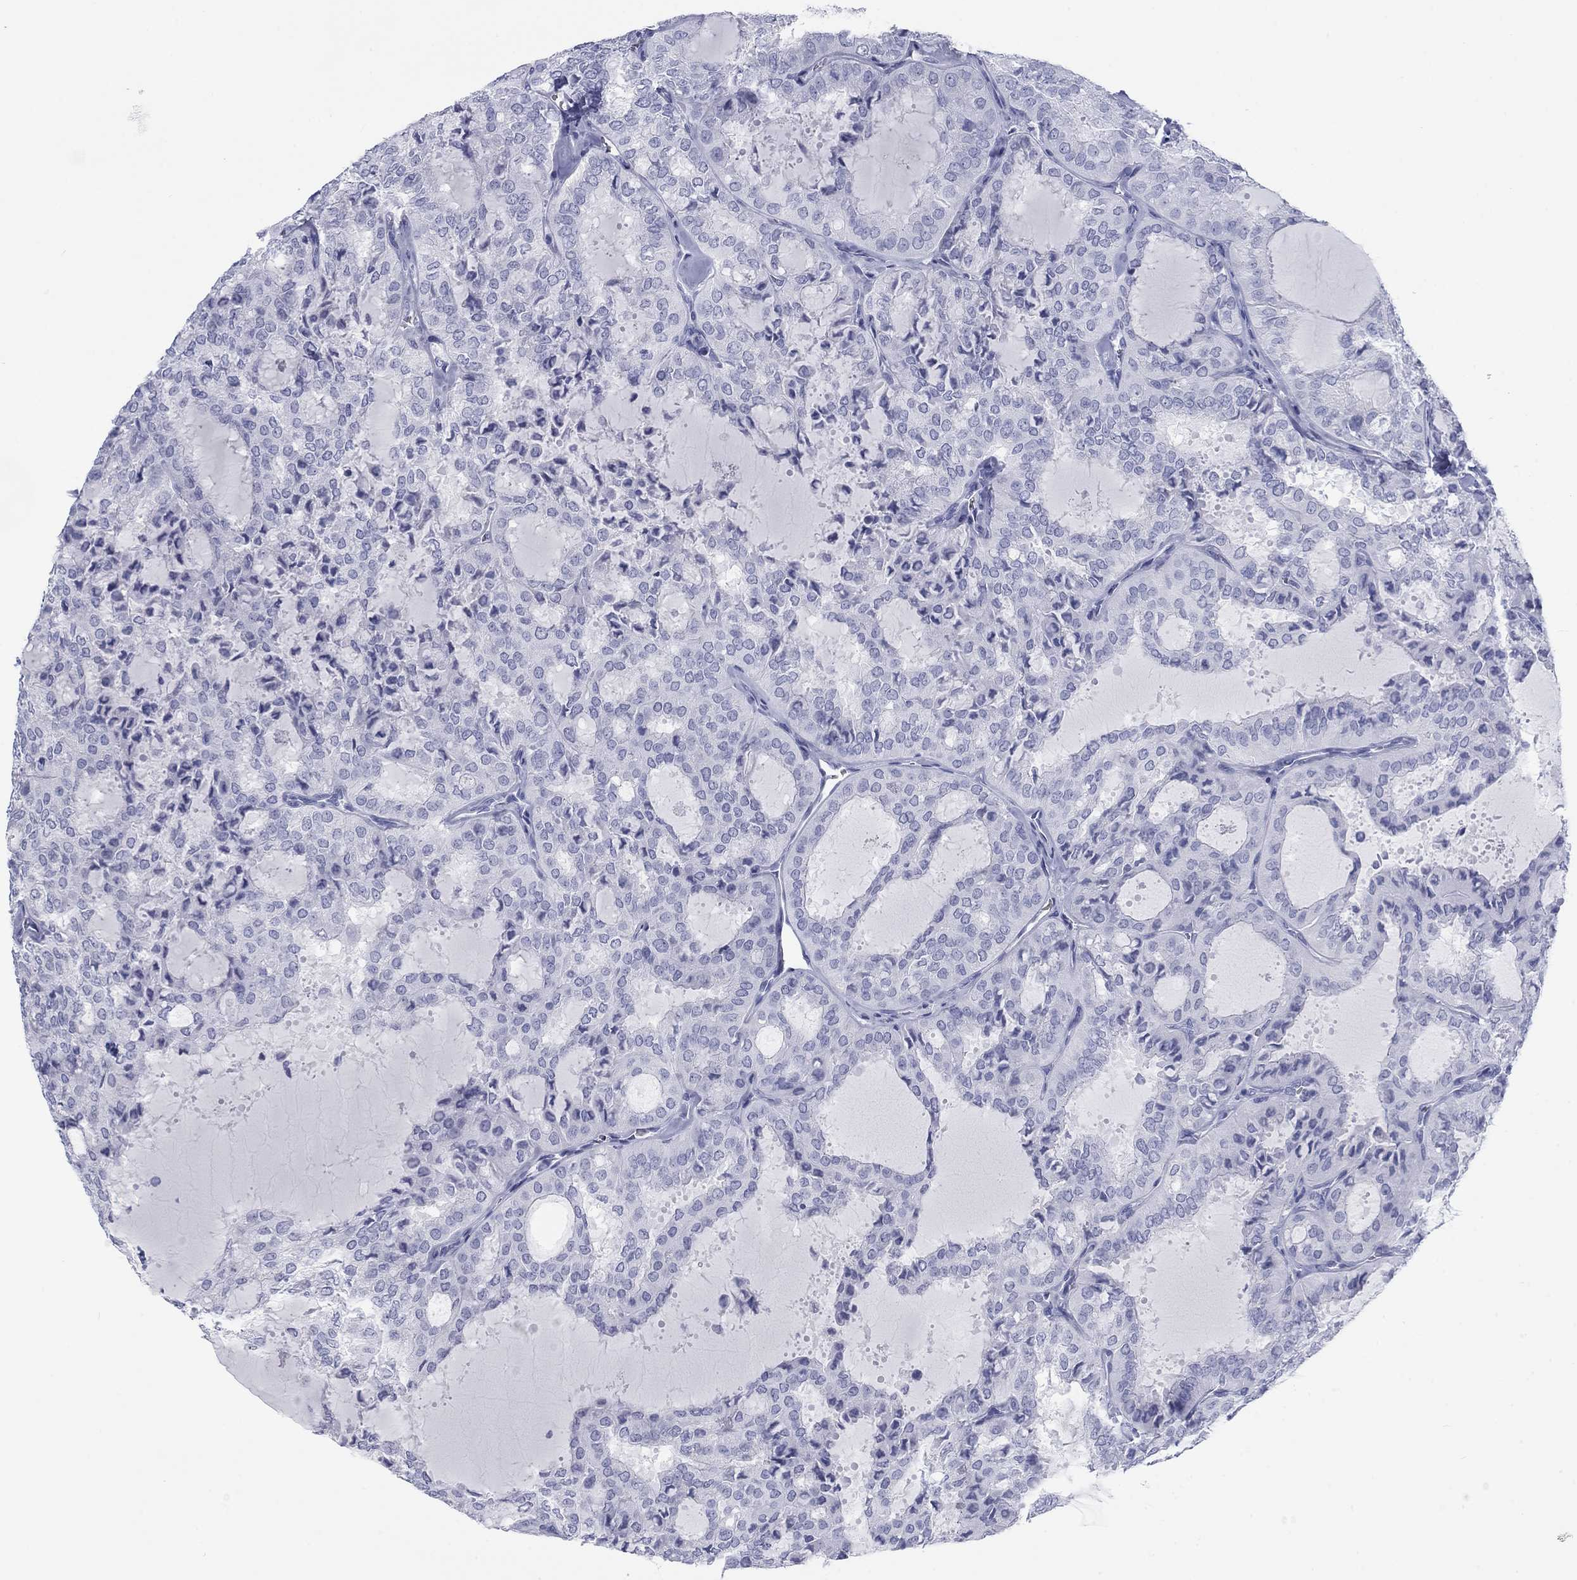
{"staining": {"intensity": "negative", "quantity": "none", "location": "none"}, "tissue": "thyroid cancer", "cell_type": "Tumor cells", "image_type": "cancer", "snomed": [{"axis": "morphology", "description": "Follicular adenoma carcinoma, NOS"}, {"axis": "topography", "description": "Thyroid gland"}], "caption": "Tumor cells show no significant protein positivity in follicular adenoma carcinoma (thyroid). (DAB immunohistochemistry (IHC) with hematoxylin counter stain).", "gene": "CALB1", "patient": {"sex": "male", "age": 75}}